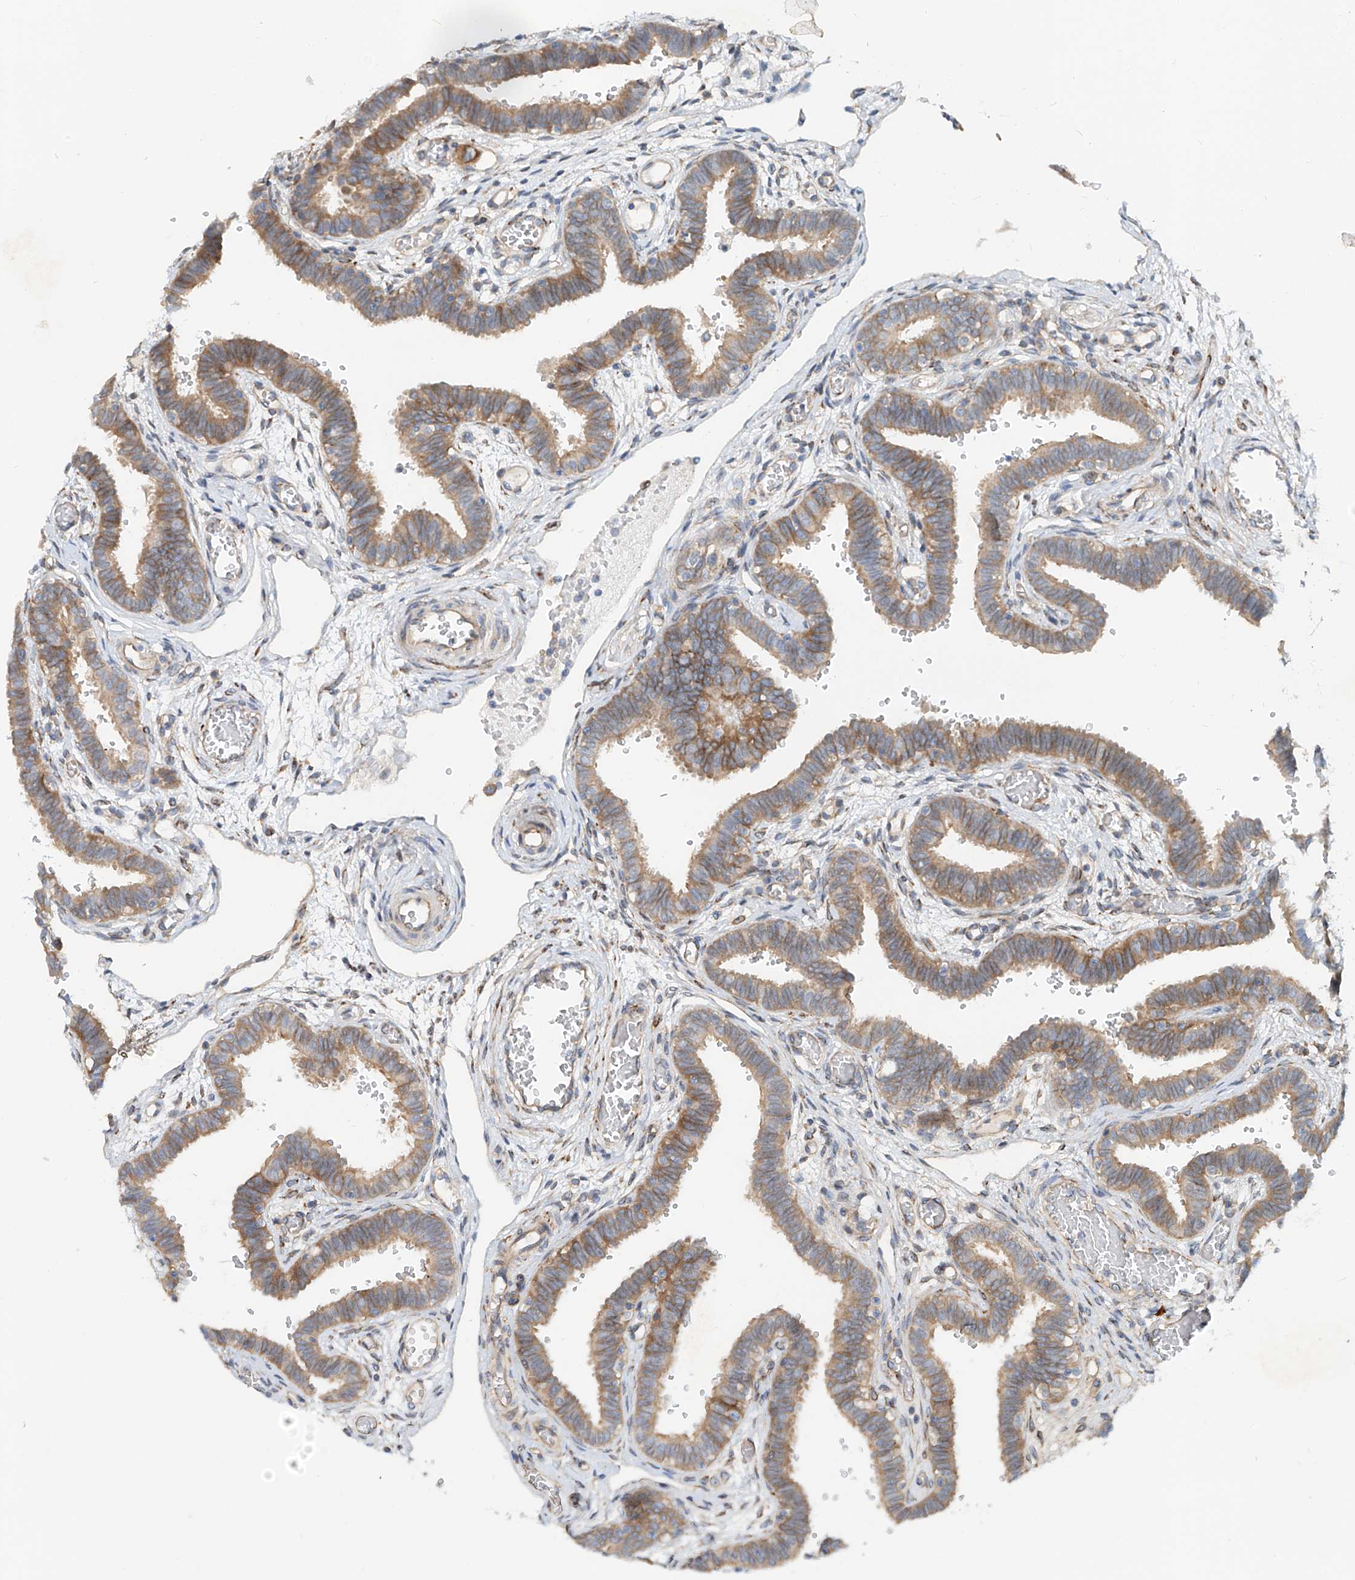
{"staining": {"intensity": "moderate", "quantity": ">75%", "location": "cytoplasmic/membranous"}, "tissue": "fallopian tube", "cell_type": "Glandular cells", "image_type": "normal", "snomed": [{"axis": "morphology", "description": "Normal tissue, NOS"}, {"axis": "topography", "description": "Fallopian tube"}, {"axis": "topography", "description": "Placenta"}], "caption": "This micrograph displays immunohistochemistry (IHC) staining of benign fallopian tube, with medium moderate cytoplasmic/membranous staining in about >75% of glandular cells.", "gene": "SNAP29", "patient": {"sex": "female", "age": 32}}